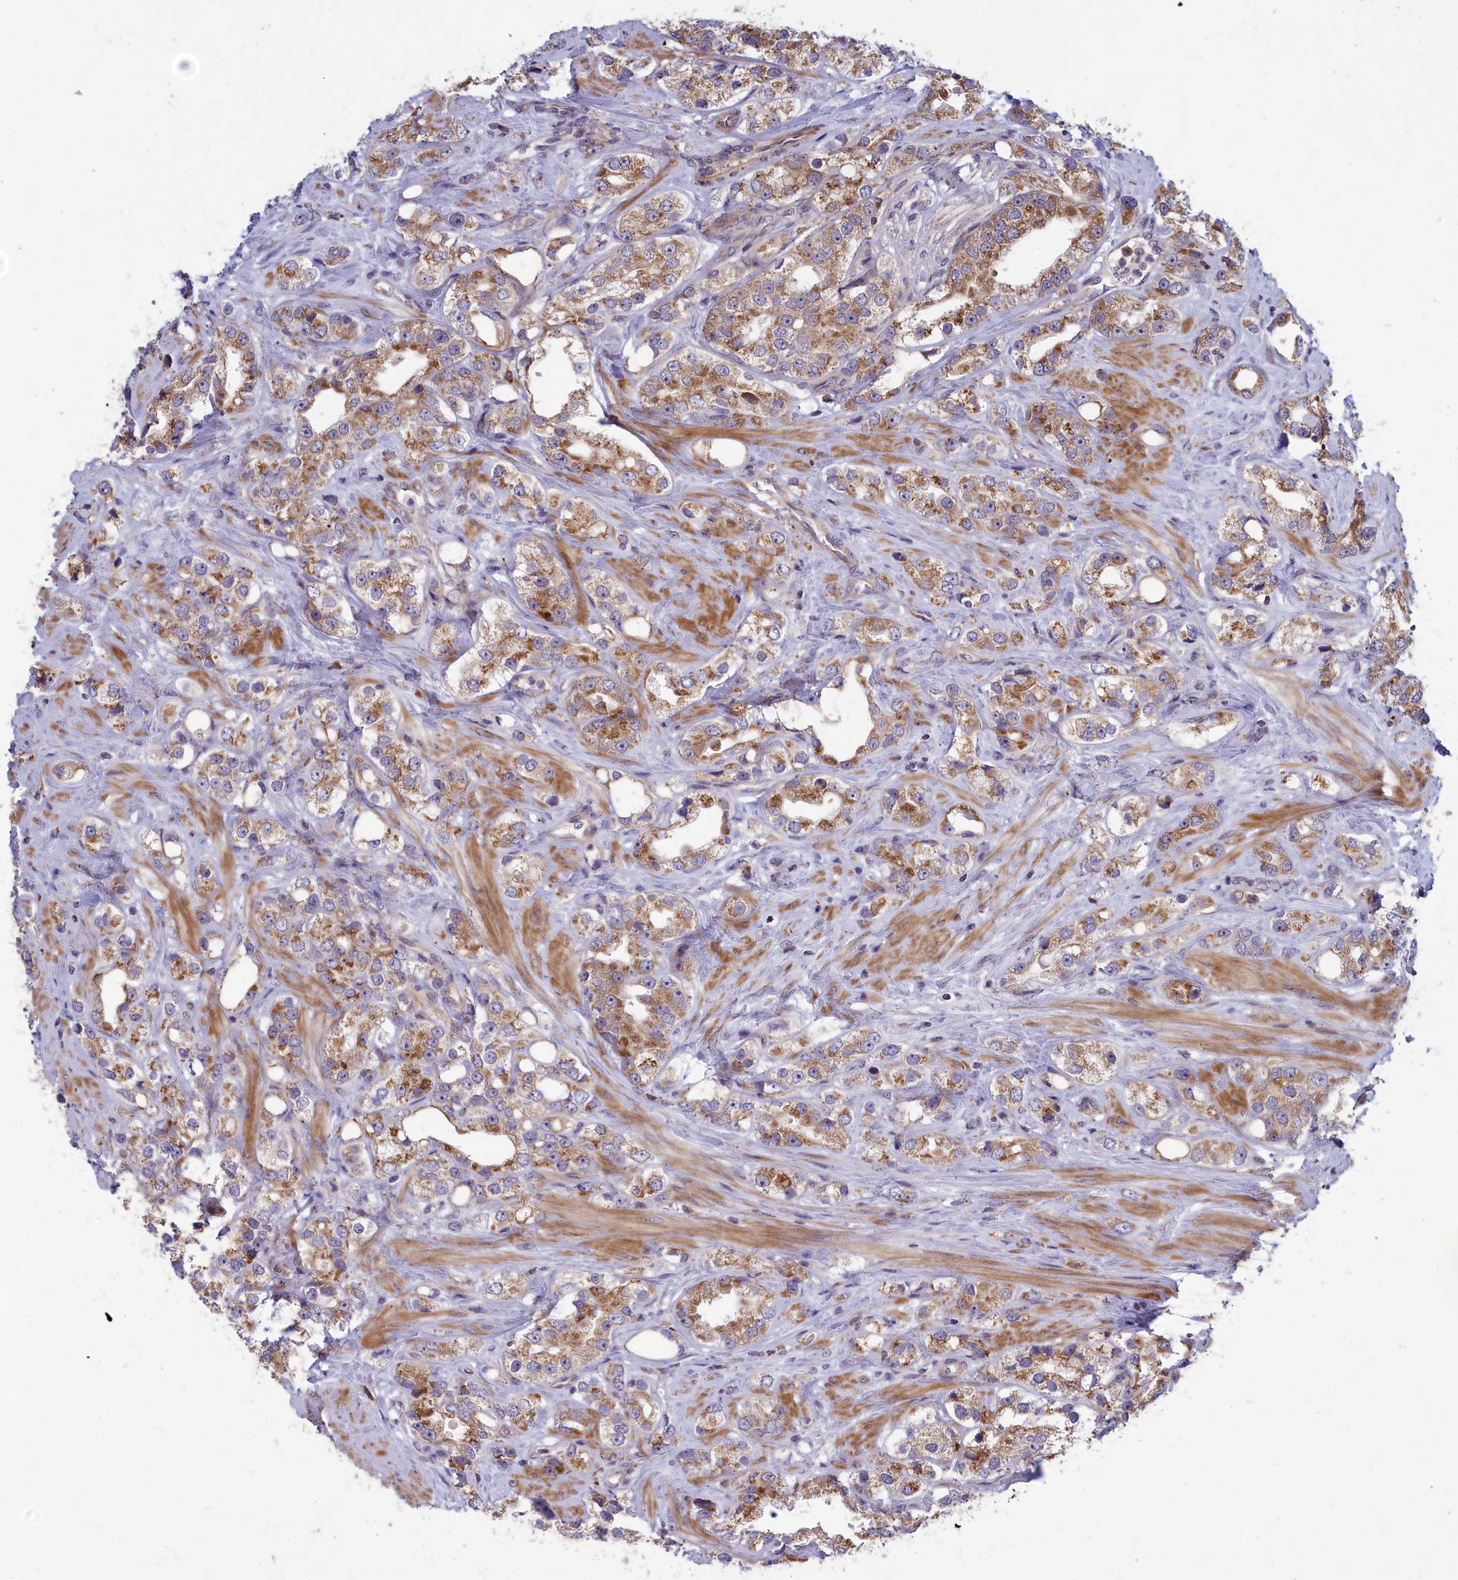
{"staining": {"intensity": "moderate", "quantity": ">75%", "location": "cytoplasmic/membranous"}, "tissue": "prostate cancer", "cell_type": "Tumor cells", "image_type": "cancer", "snomed": [{"axis": "morphology", "description": "Adenocarcinoma, NOS"}, {"axis": "topography", "description": "Prostate"}], "caption": "Brown immunohistochemical staining in human prostate cancer displays moderate cytoplasmic/membranous expression in about >75% of tumor cells. Ihc stains the protein in brown and the nuclei are stained blue.", "gene": "BLTP2", "patient": {"sex": "male", "age": 79}}